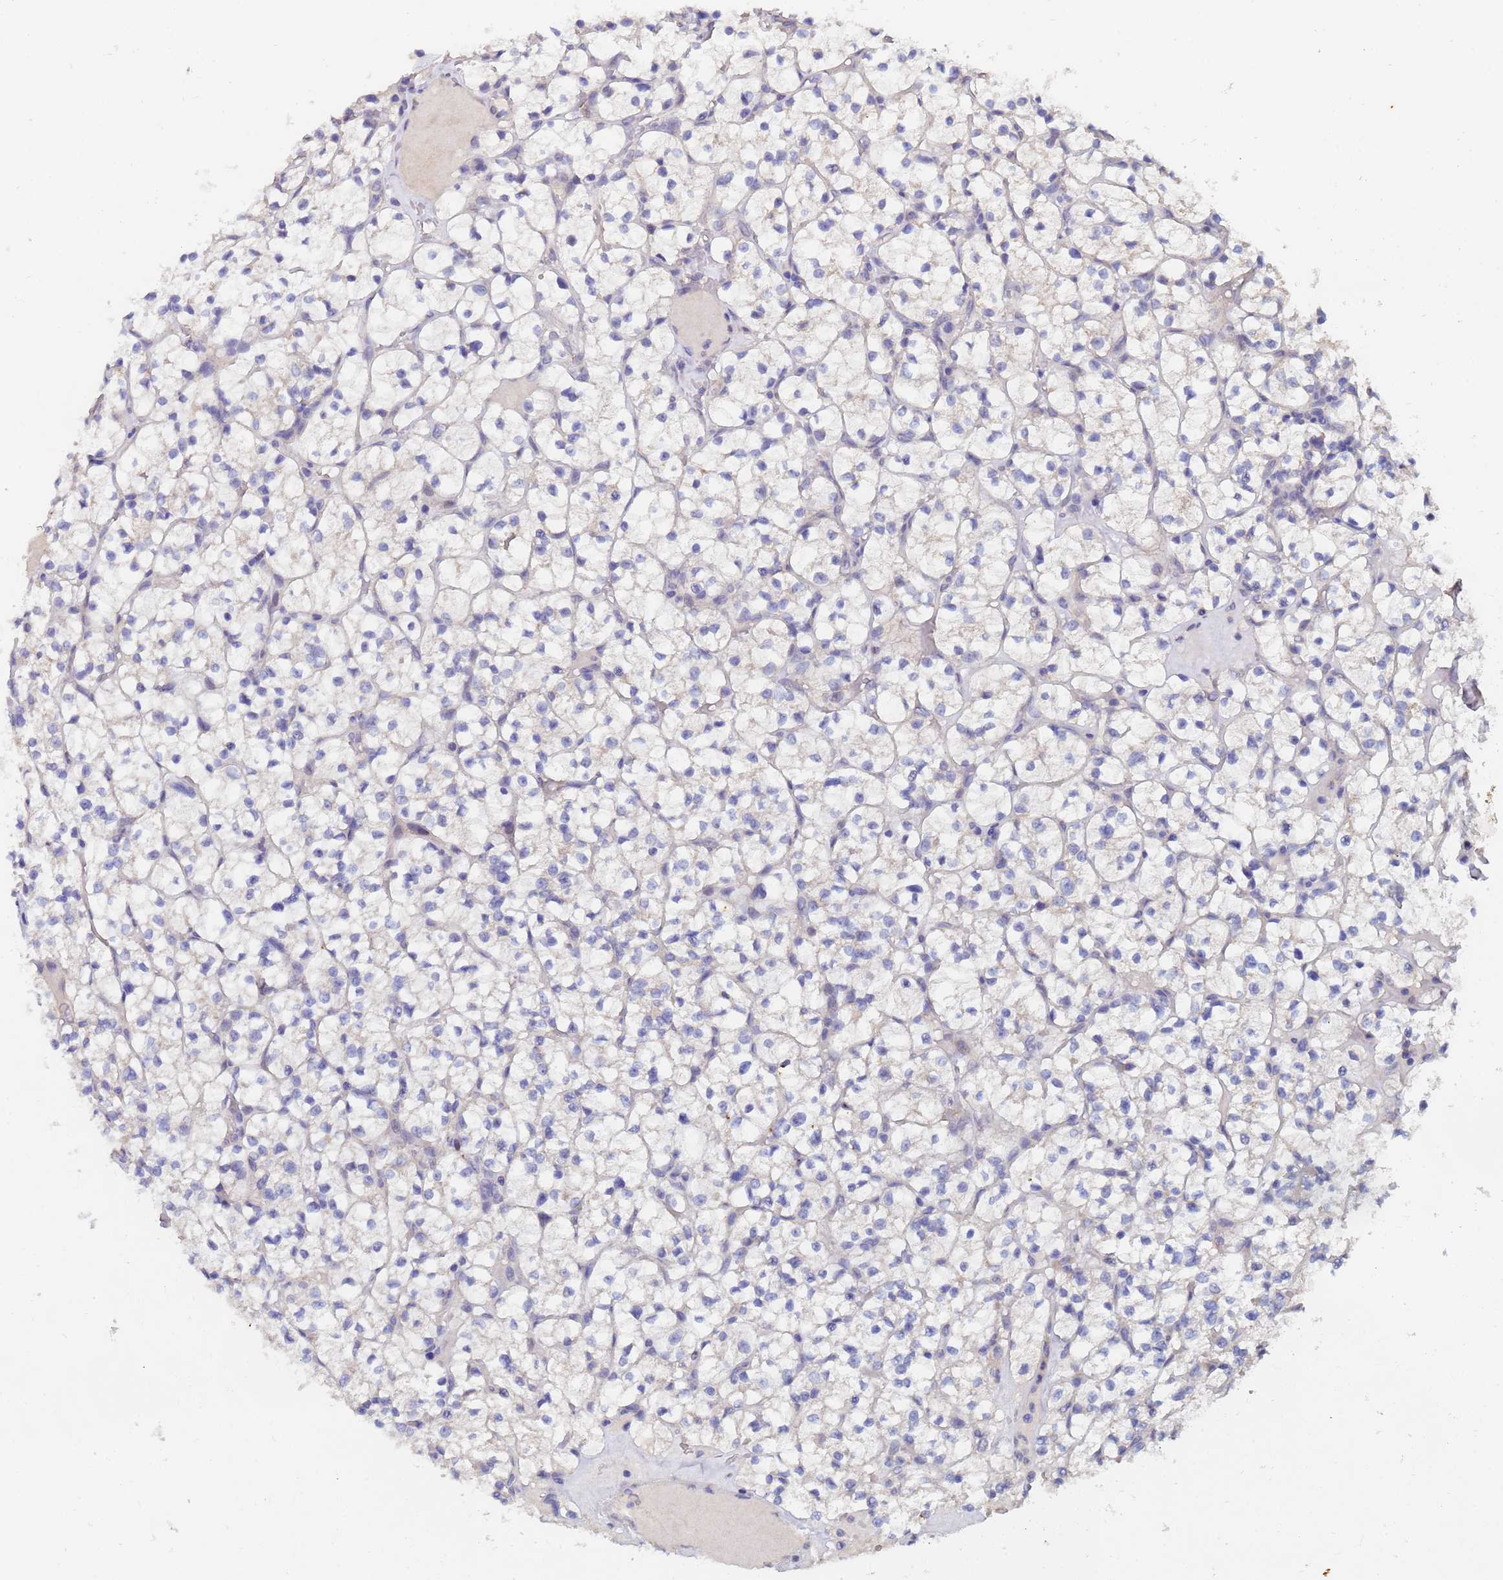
{"staining": {"intensity": "negative", "quantity": "none", "location": "none"}, "tissue": "renal cancer", "cell_type": "Tumor cells", "image_type": "cancer", "snomed": [{"axis": "morphology", "description": "Adenocarcinoma, NOS"}, {"axis": "topography", "description": "Kidney"}], "caption": "A histopathology image of renal cancer (adenocarcinoma) stained for a protein exhibits no brown staining in tumor cells.", "gene": "IHO1", "patient": {"sex": "female", "age": 64}}